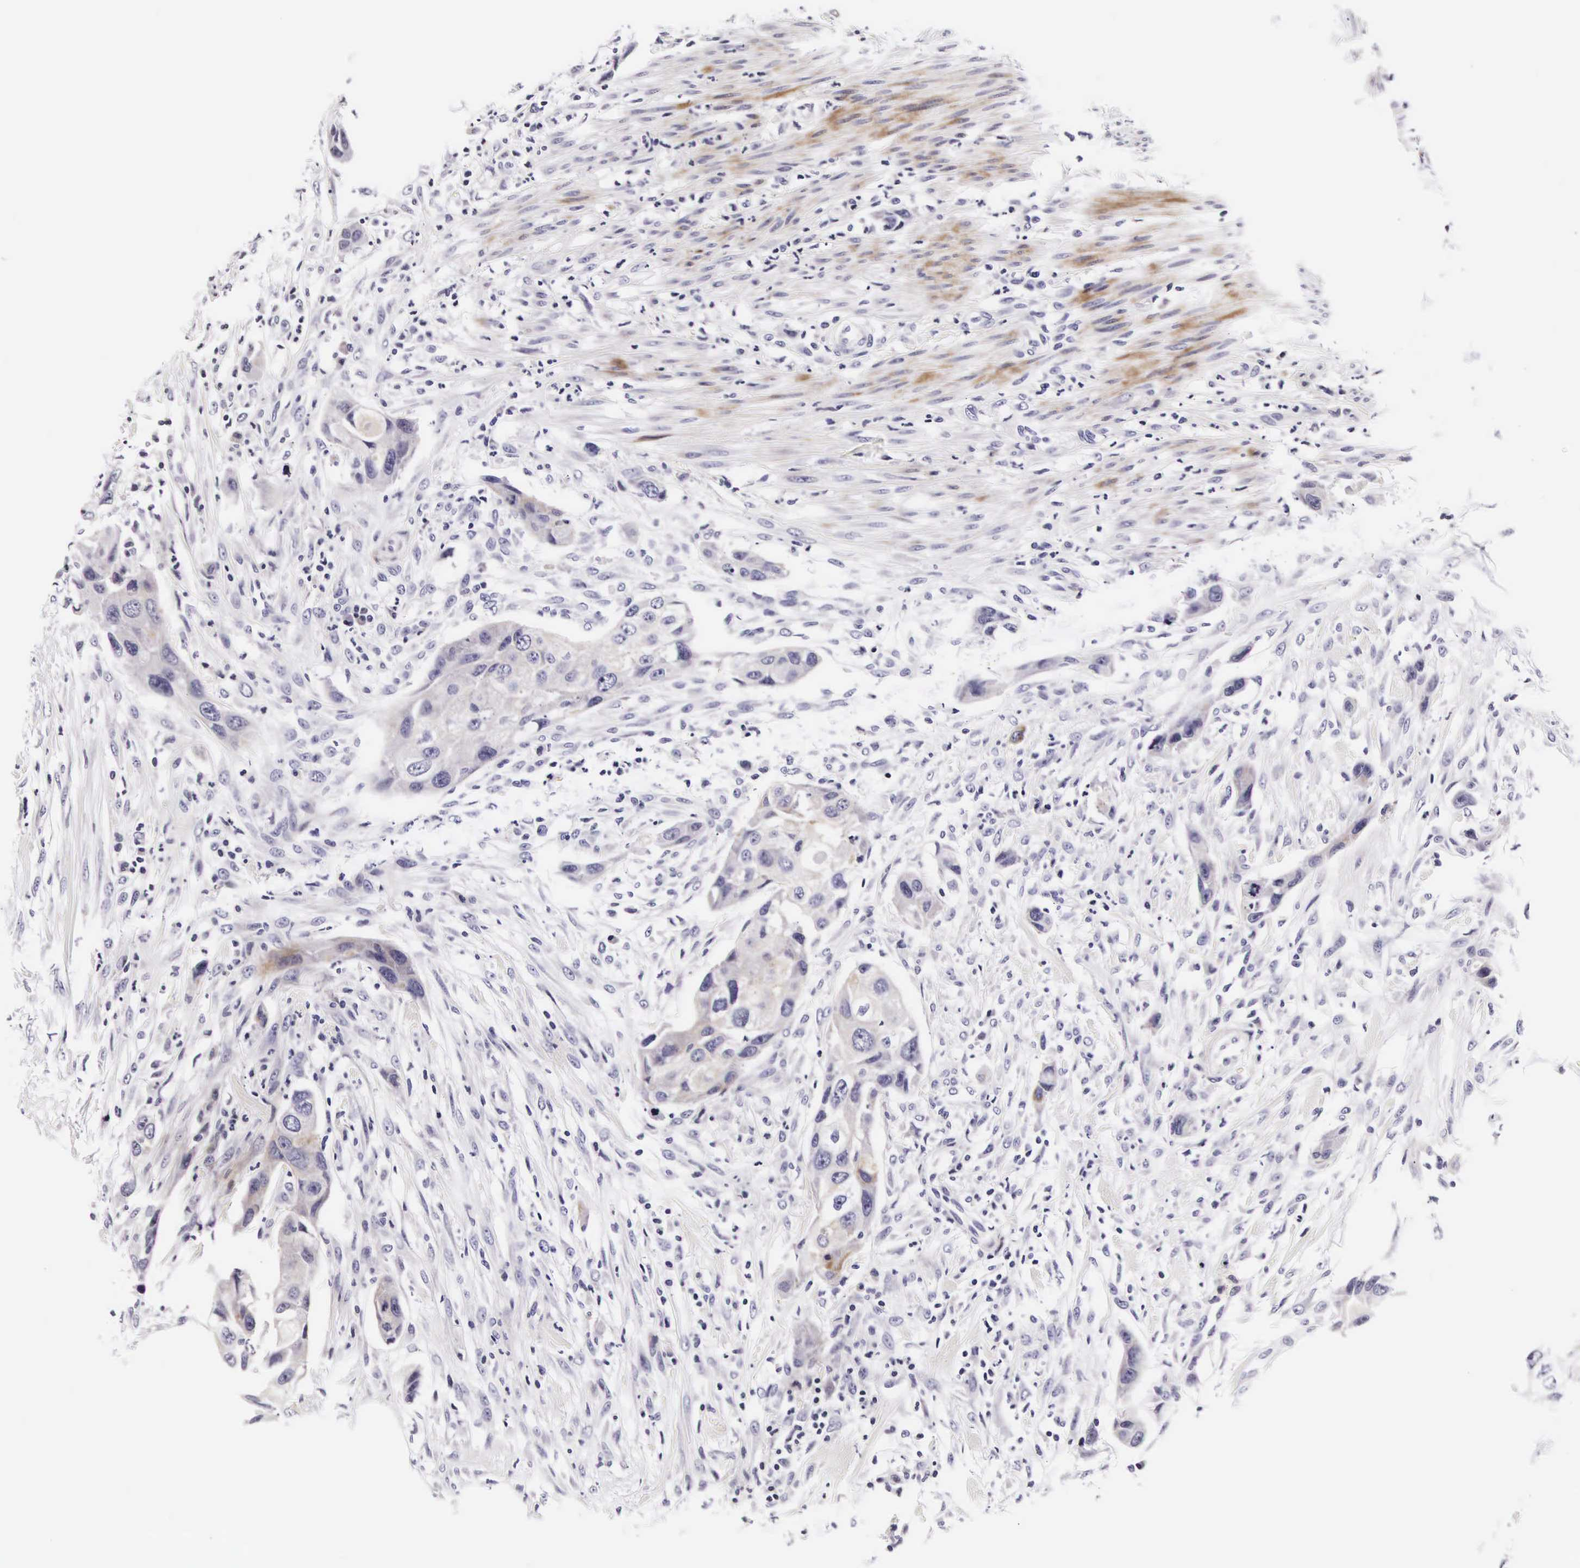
{"staining": {"intensity": "negative", "quantity": "none", "location": "none"}, "tissue": "urothelial cancer", "cell_type": "Tumor cells", "image_type": "cancer", "snomed": [{"axis": "morphology", "description": "Urothelial carcinoma, High grade"}, {"axis": "topography", "description": "Urinary bladder"}], "caption": "This is a micrograph of IHC staining of urothelial cancer, which shows no positivity in tumor cells.", "gene": "UPRT", "patient": {"sex": "male", "age": 55}}